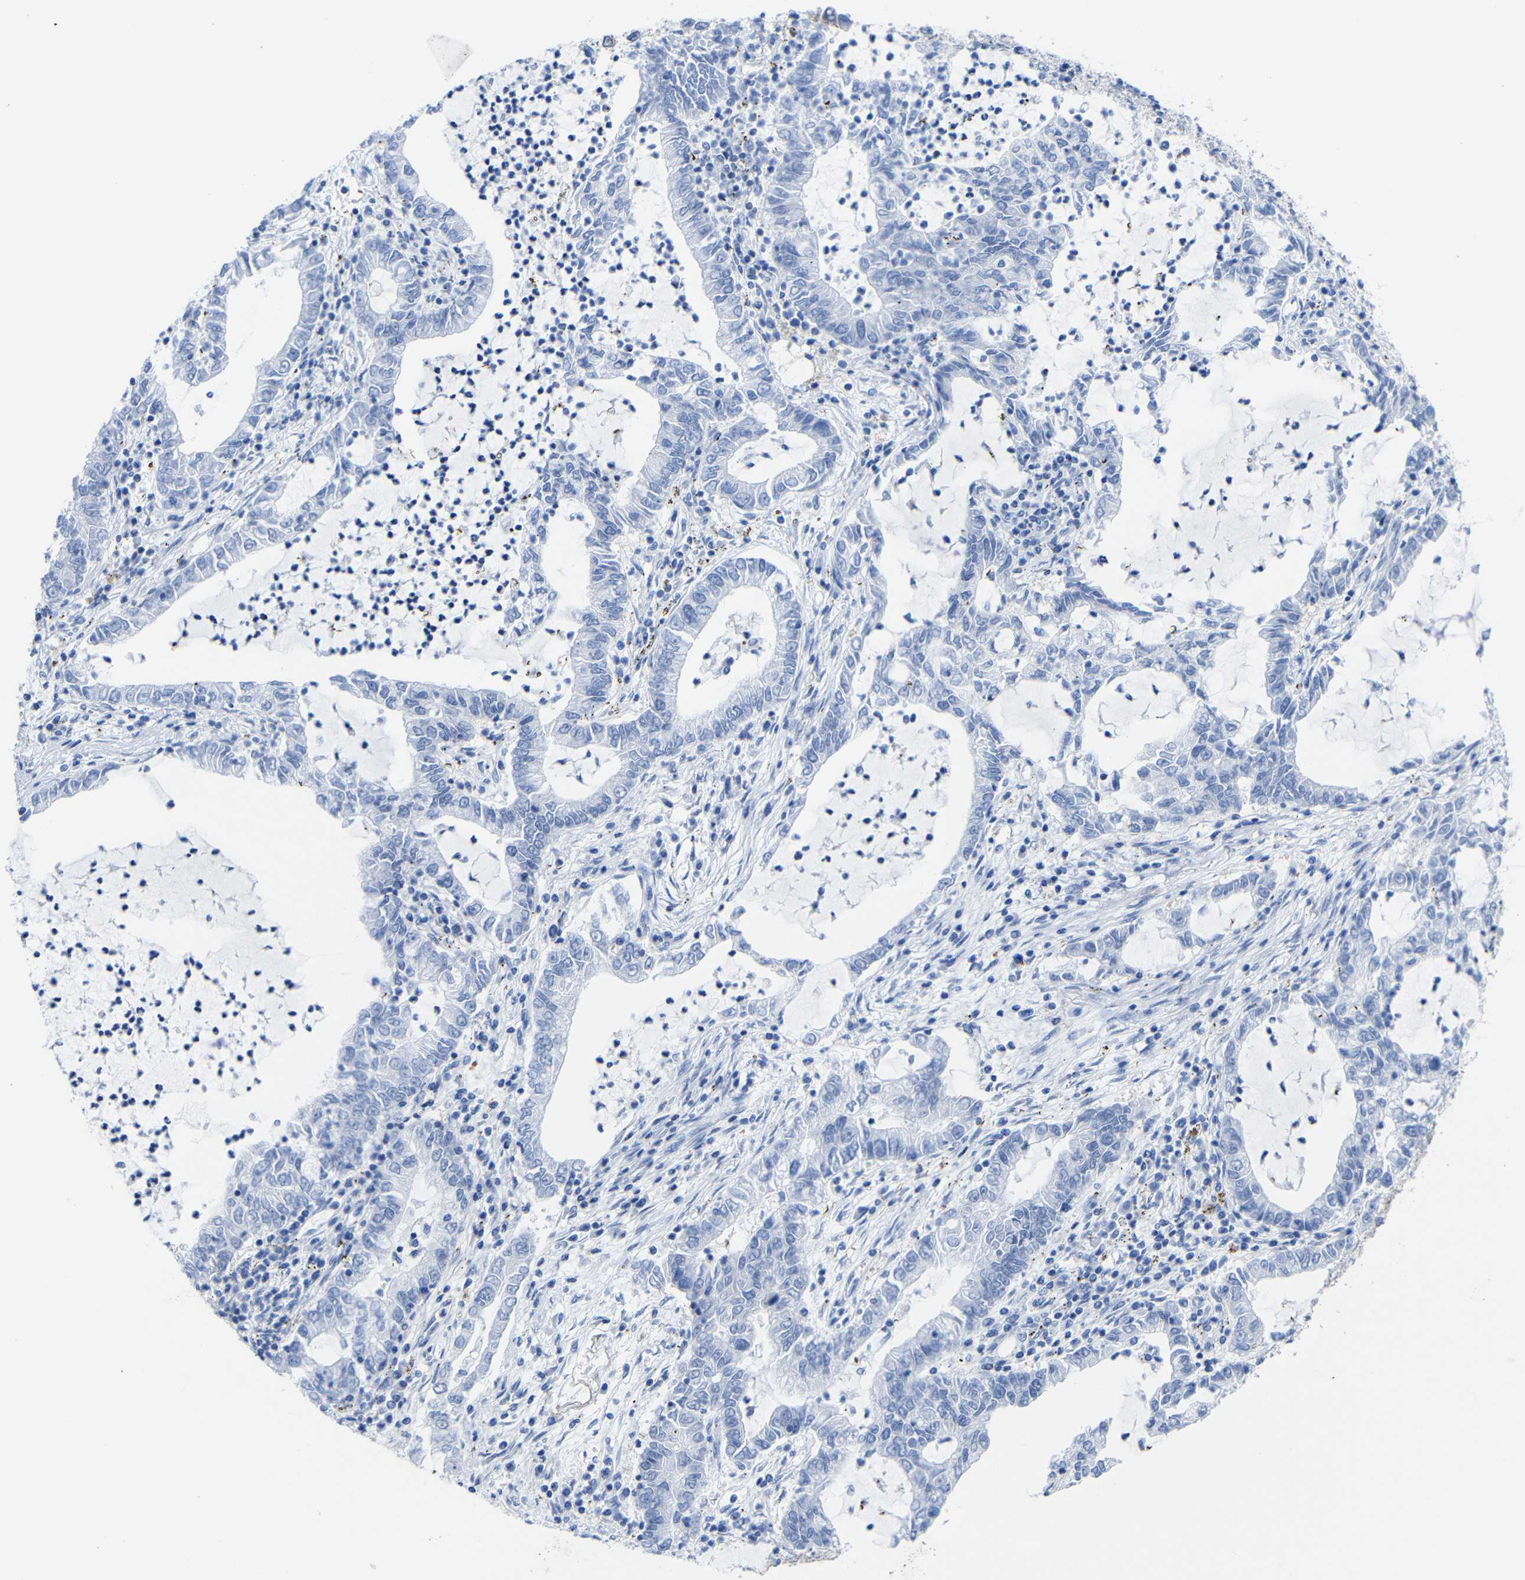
{"staining": {"intensity": "negative", "quantity": "none", "location": "none"}, "tissue": "lung cancer", "cell_type": "Tumor cells", "image_type": "cancer", "snomed": [{"axis": "morphology", "description": "Adenocarcinoma, NOS"}, {"axis": "topography", "description": "Lung"}], "caption": "Tumor cells show no significant positivity in lung adenocarcinoma. (DAB immunohistochemistry (IHC), high magnification).", "gene": "PEBP1", "patient": {"sex": "female", "age": 51}}